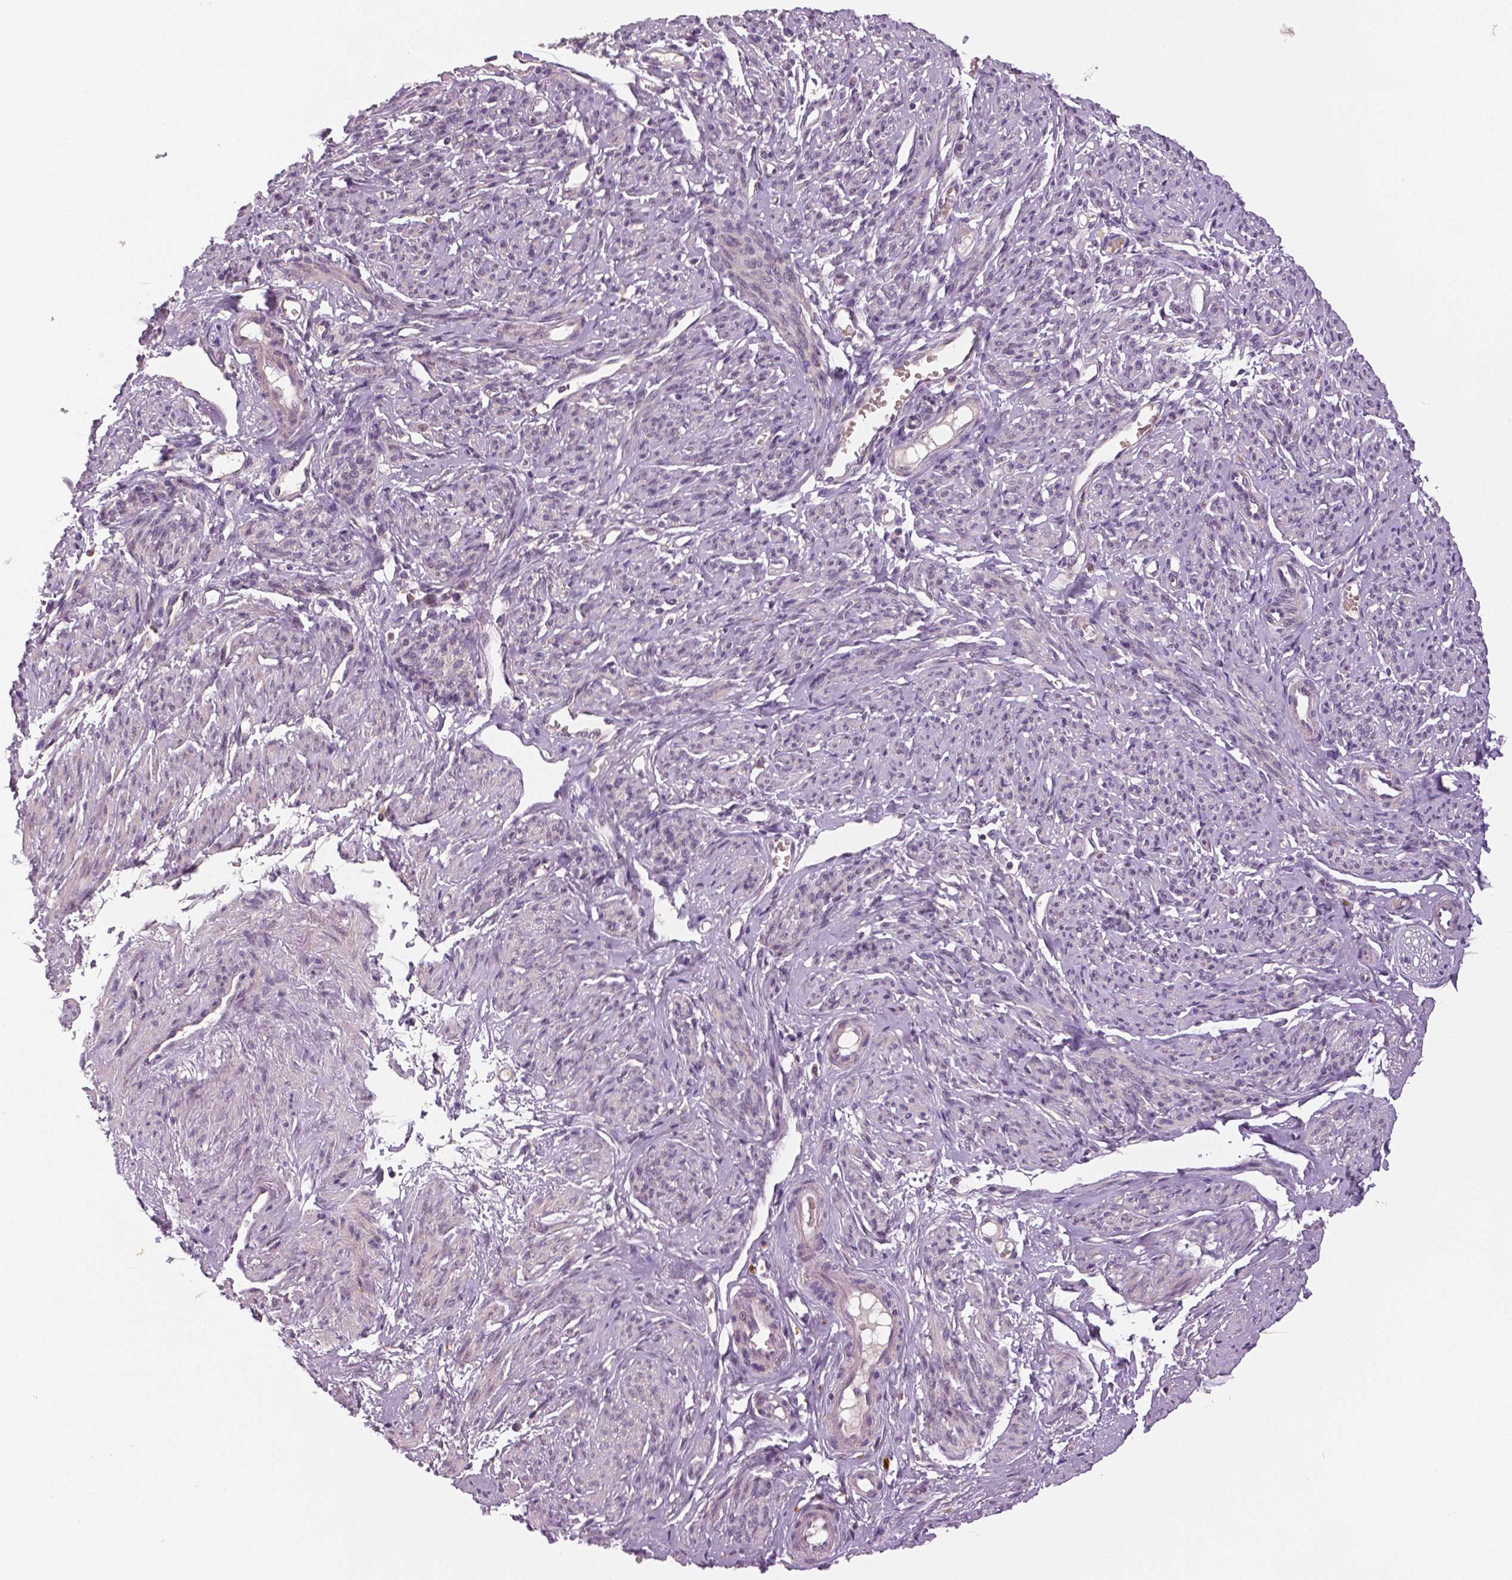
{"staining": {"intensity": "weak", "quantity": "25%-75%", "location": "cytoplasmic/membranous"}, "tissue": "smooth muscle", "cell_type": "Smooth muscle cells", "image_type": "normal", "snomed": [{"axis": "morphology", "description": "Normal tissue, NOS"}, {"axis": "topography", "description": "Smooth muscle"}], "caption": "A low amount of weak cytoplasmic/membranous staining is seen in approximately 25%-75% of smooth muscle cells in unremarkable smooth muscle.", "gene": "MKI67", "patient": {"sex": "female", "age": 65}}